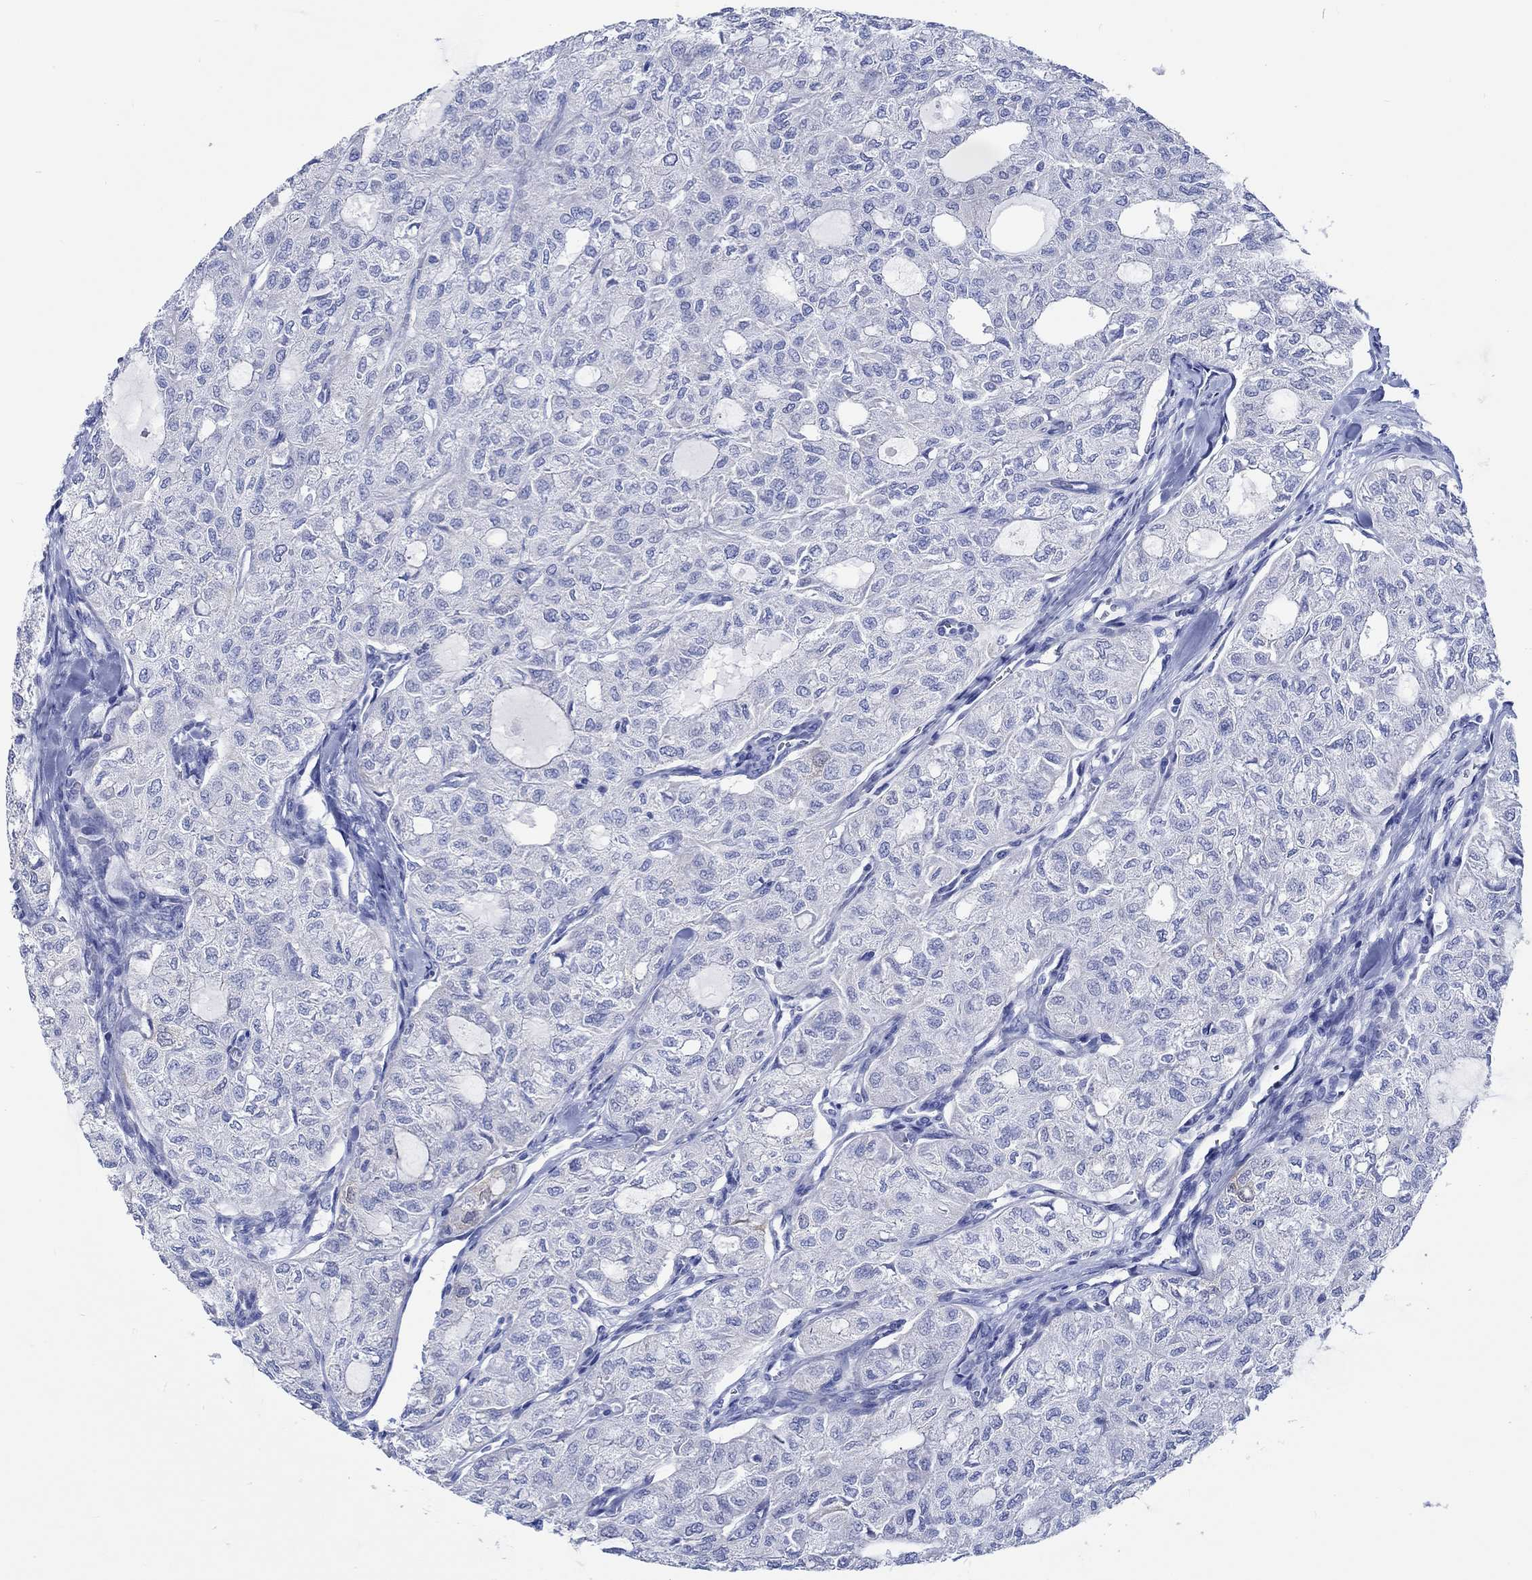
{"staining": {"intensity": "negative", "quantity": "none", "location": "none"}, "tissue": "thyroid cancer", "cell_type": "Tumor cells", "image_type": "cancer", "snomed": [{"axis": "morphology", "description": "Follicular adenoma carcinoma, NOS"}, {"axis": "topography", "description": "Thyroid gland"}], "caption": "Immunohistochemical staining of follicular adenoma carcinoma (thyroid) exhibits no significant positivity in tumor cells.", "gene": "CPLX2", "patient": {"sex": "male", "age": 75}}